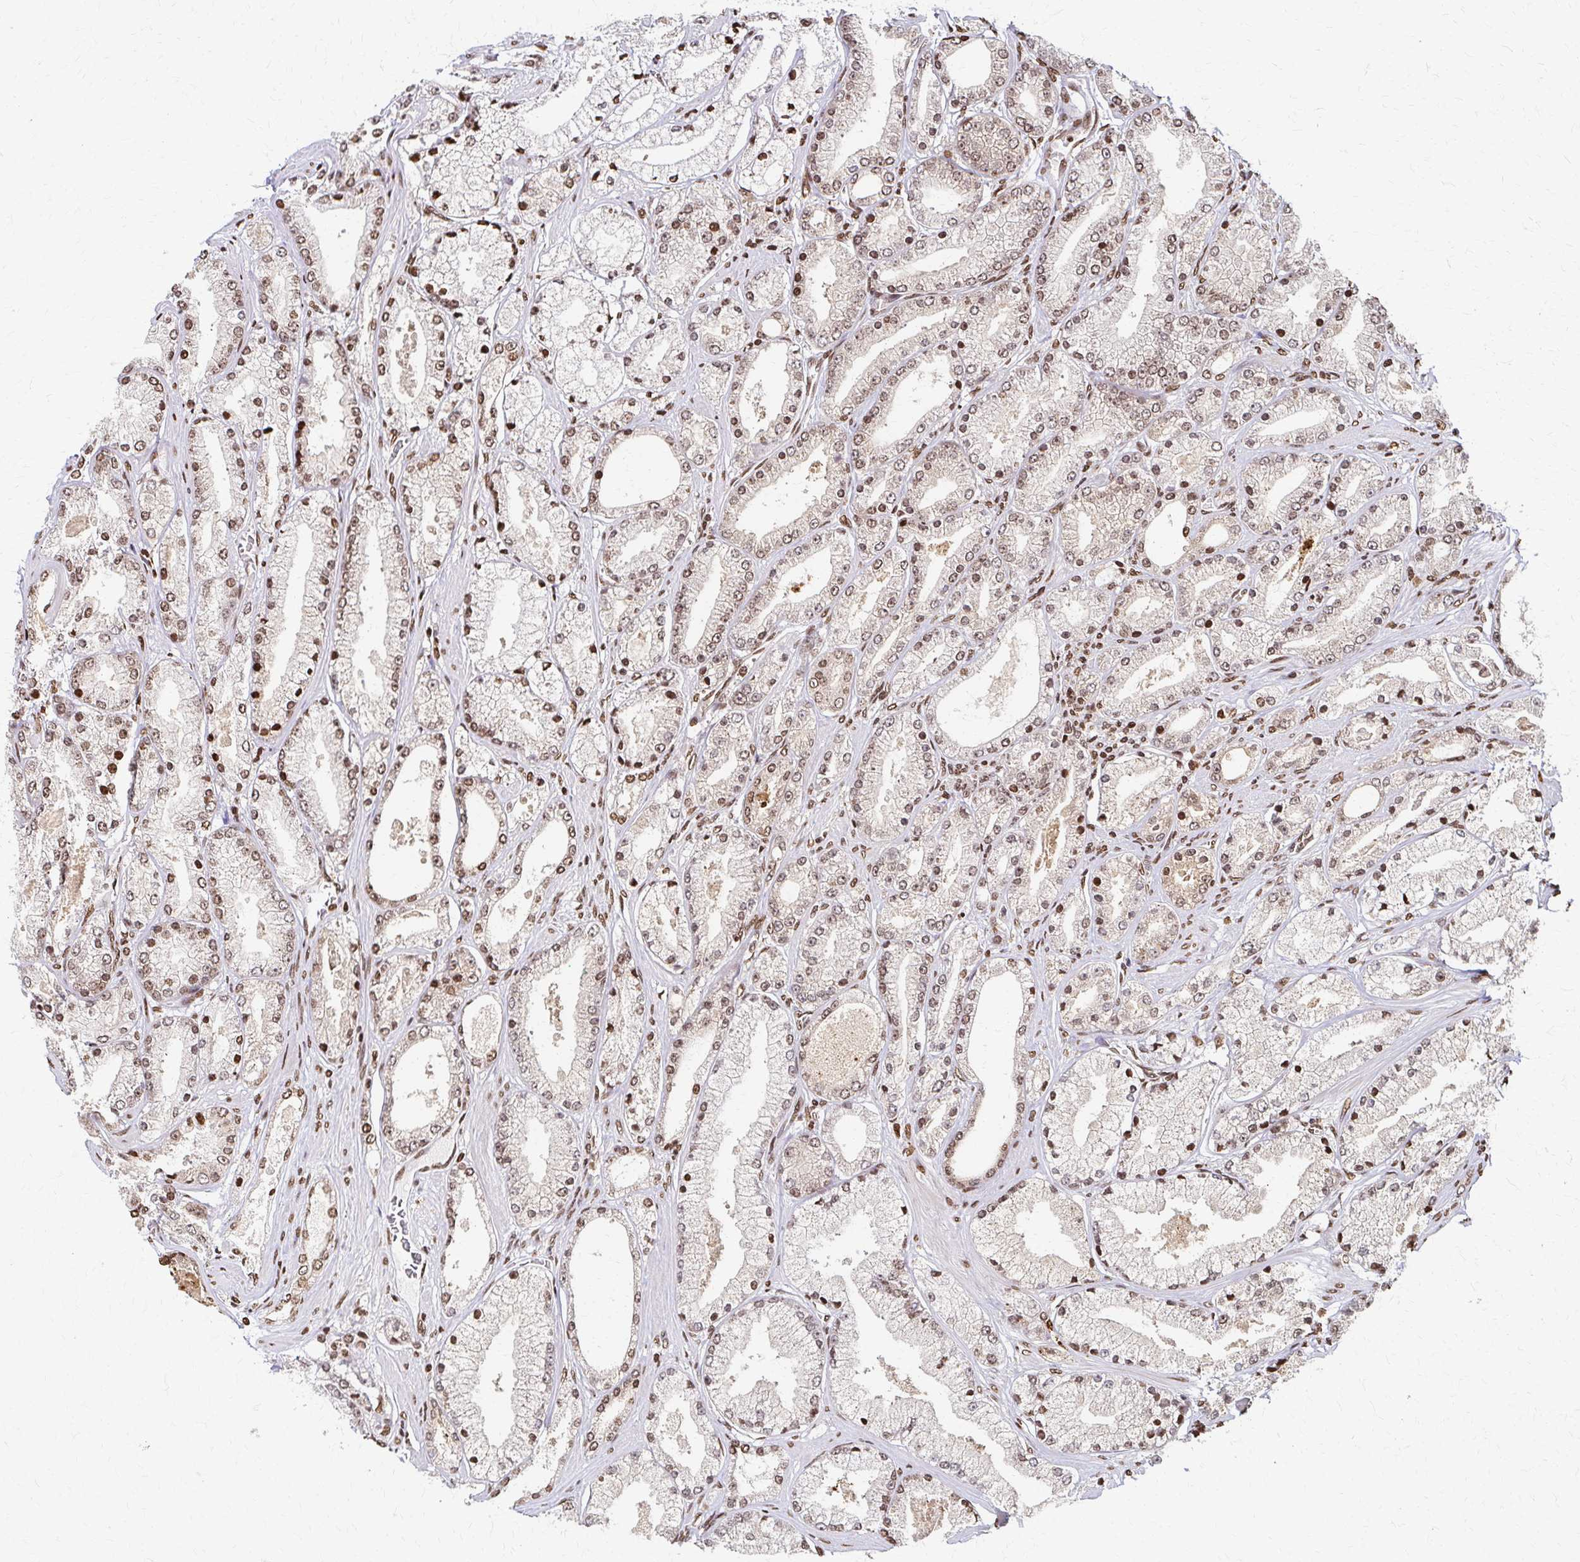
{"staining": {"intensity": "moderate", "quantity": ">75%", "location": "nuclear"}, "tissue": "prostate cancer", "cell_type": "Tumor cells", "image_type": "cancer", "snomed": [{"axis": "morphology", "description": "Adenocarcinoma, High grade"}, {"axis": "topography", "description": "Prostate"}], "caption": "A high-resolution histopathology image shows immunohistochemistry staining of prostate cancer, which displays moderate nuclear expression in about >75% of tumor cells.", "gene": "PSMD7", "patient": {"sex": "male", "age": 63}}